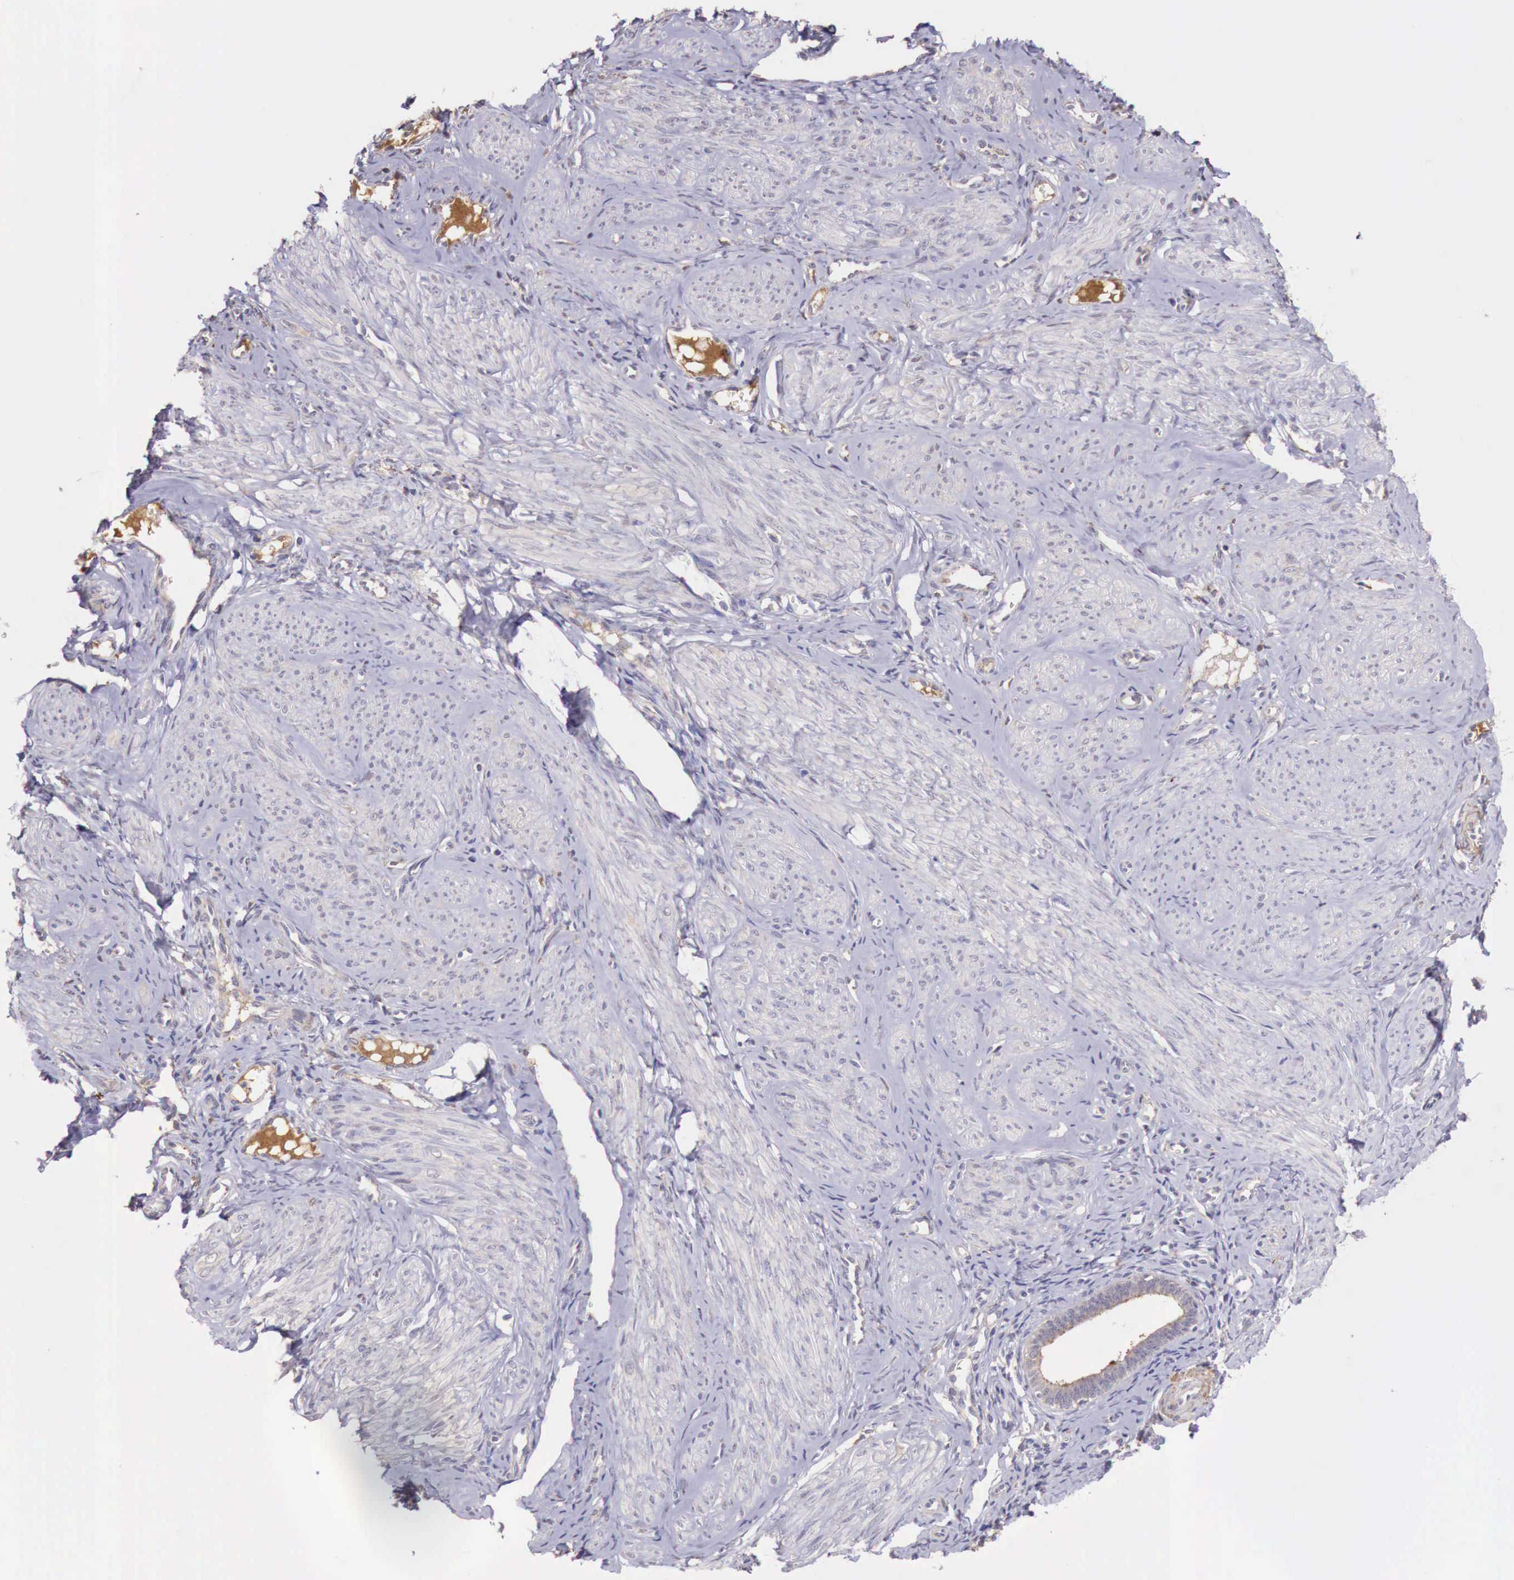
{"staining": {"intensity": "negative", "quantity": "none", "location": "none"}, "tissue": "smooth muscle", "cell_type": "Smooth muscle cells", "image_type": "normal", "snomed": [{"axis": "morphology", "description": "Normal tissue, NOS"}, {"axis": "topography", "description": "Uterus"}], "caption": "Protein analysis of normal smooth muscle reveals no significant staining in smooth muscle cells. (Stains: DAB (3,3'-diaminobenzidine) IHC with hematoxylin counter stain, Microscopy: brightfield microscopy at high magnification).", "gene": "CHRDL1", "patient": {"sex": "female", "age": 45}}